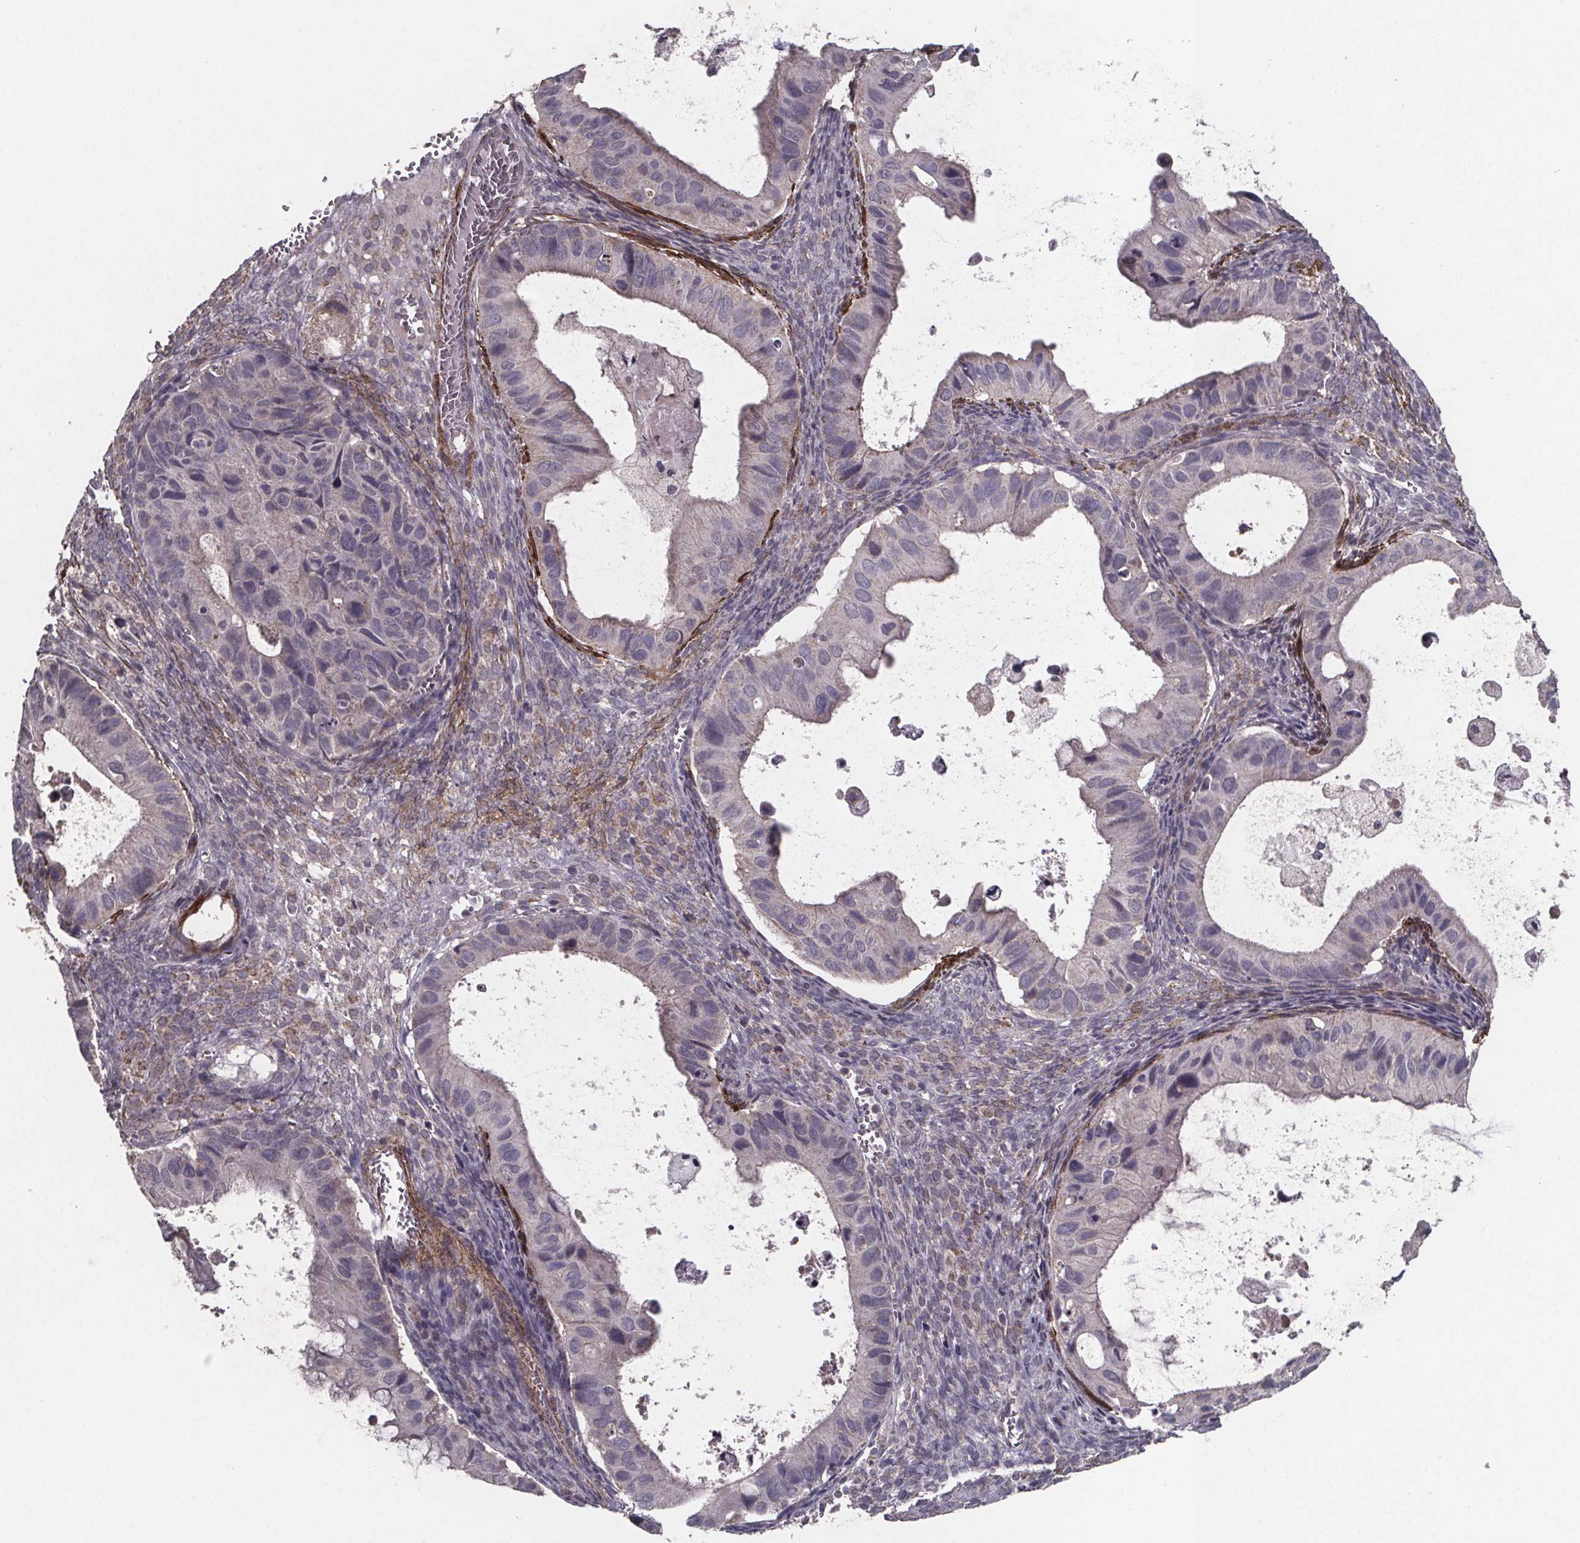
{"staining": {"intensity": "negative", "quantity": "none", "location": "none"}, "tissue": "ovarian cancer", "cell_type": "Tumor cells", "image_type": "cancer", "snomed": [{"axis": "morphology", "description": "Cystadenocarcinoma, mucinous, NOS"}, {"axis": "topography", "description": "Ovary"}], "caption": "An image of human ovarian cancer is negative for staining in tumor cells.", "gene": "PALLD", "patient": {"sex": "female", "age": 64}}